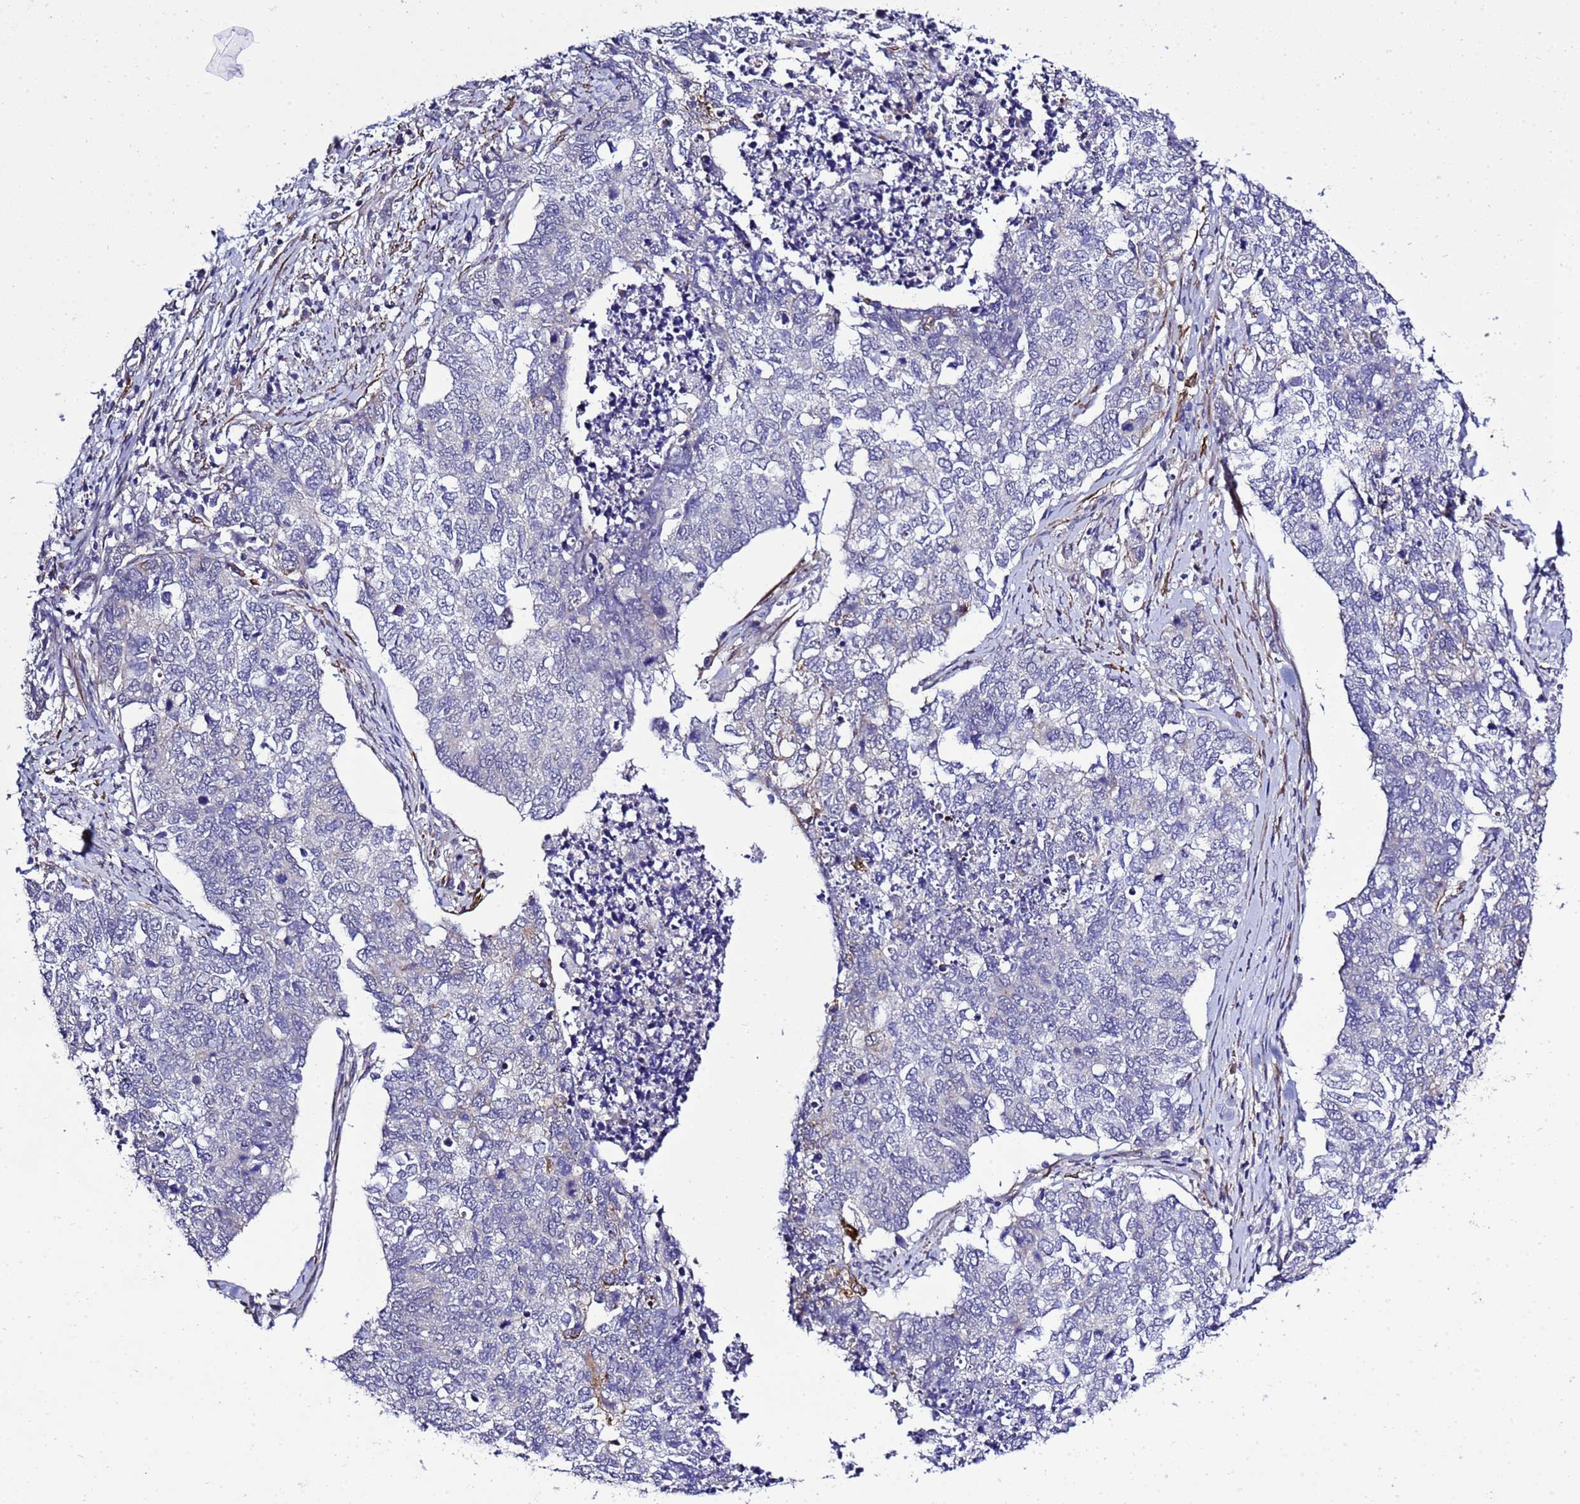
{"staining": {"intensity": "negative", "quantity": "none", "location": "none"}, "tissue": "cervical cancer", "cell_type": "Tumor cells", "image_type": "cancer", "snomed": [{"axis": "morphology", "description": "Squamous cell carcinoma, NOS"}, {"axis": "topography", "description": "Cervix"}], "caption": "DAB (3,3'-diaminobenzidine) immunohistochemical staining of cervical squamous cell carcinoma shows no significant staining in tumor cells.", "gene": "GZF1", "patient": {"sex": "female", "age": 63}}